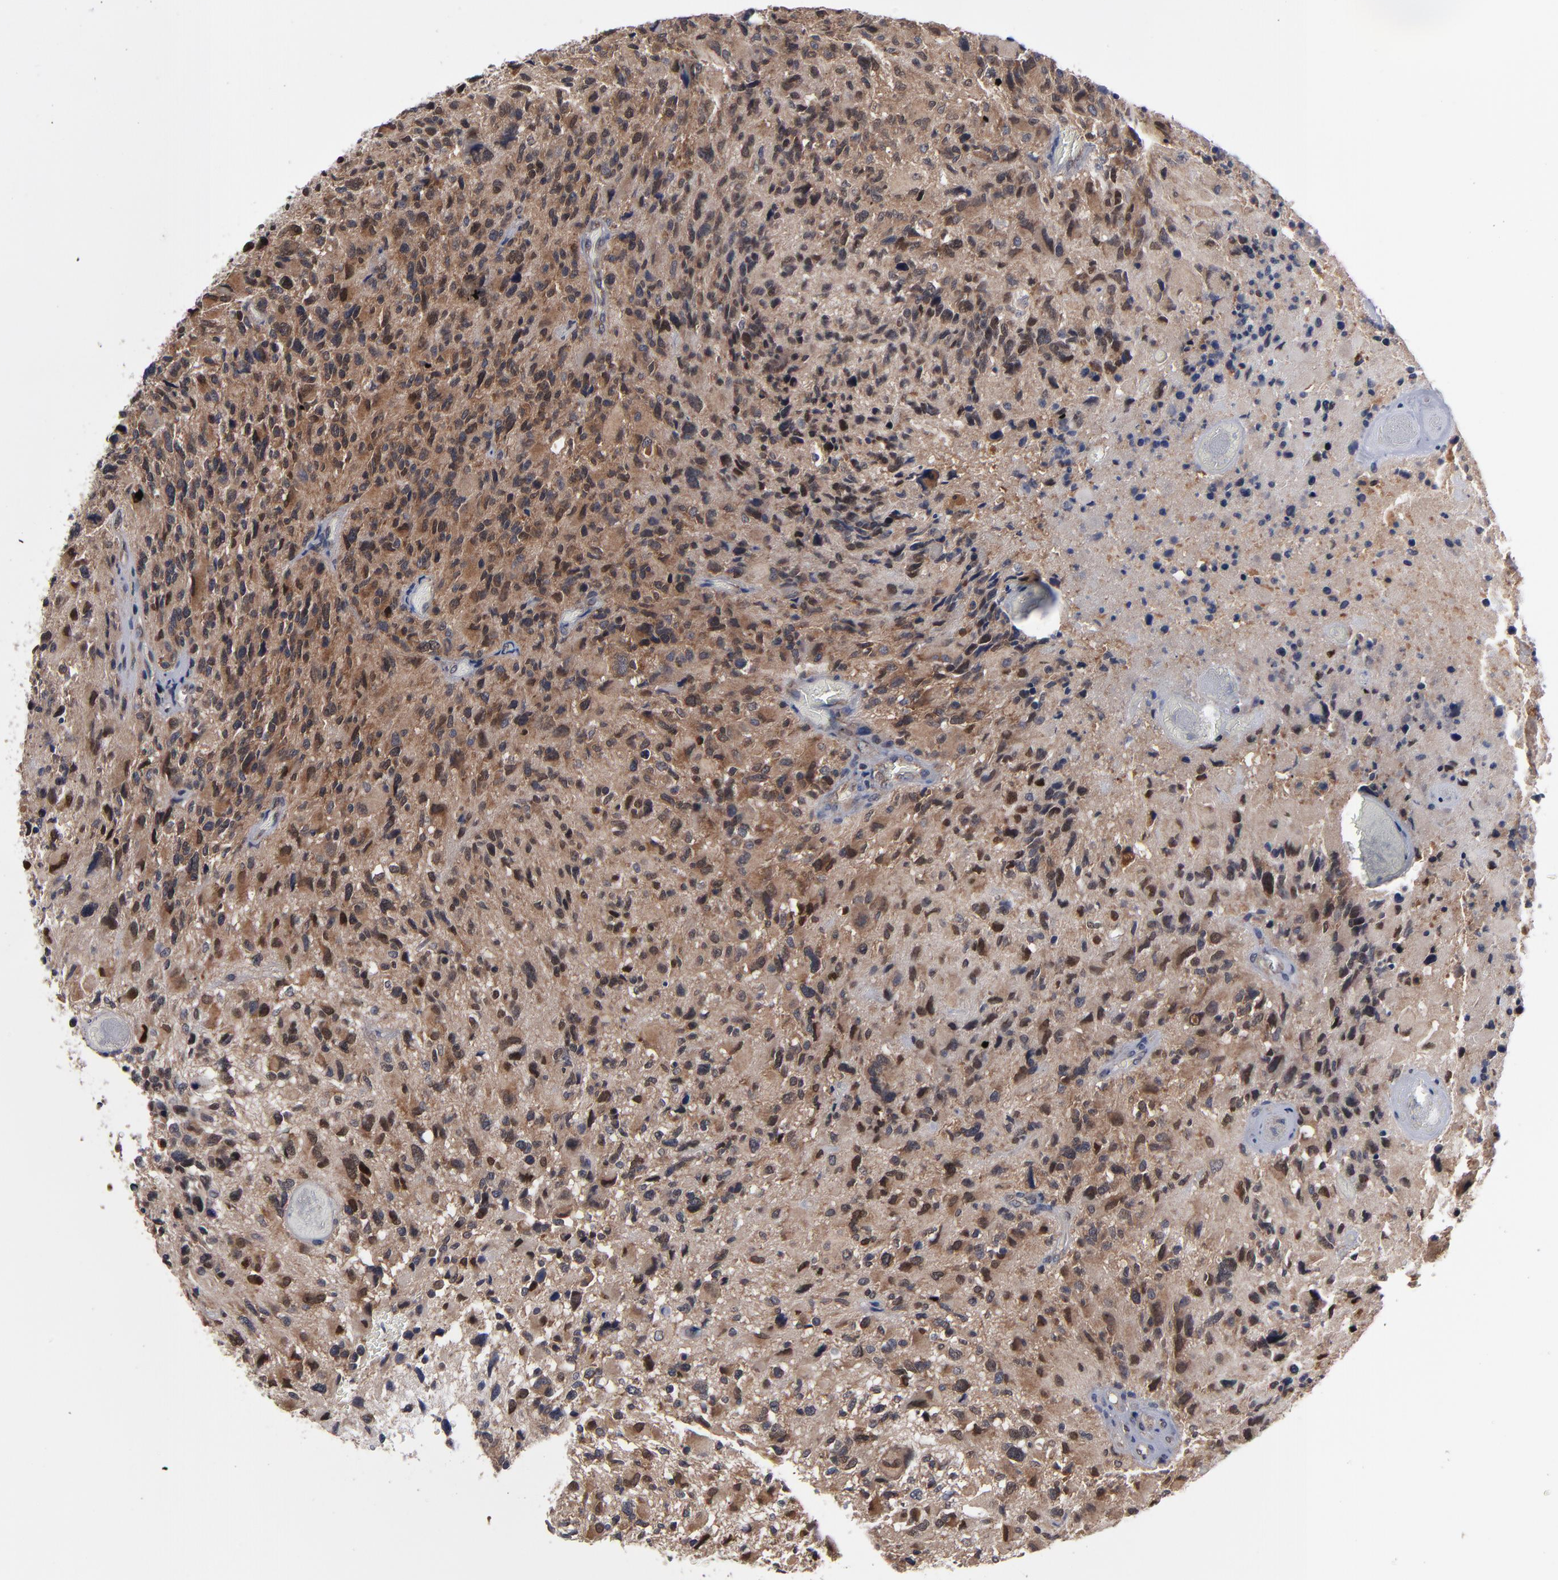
{"staining": {"intensity": "strong", "quantity": ">75%", "location": "cytoplasmic/membranous"}, "tissue": "glioma", "cell_type": "Tumor cells", "image_type": "cancer", "snomed": [{"axis": "morphology", "description": "Glioma, malignant, High grade"}, {"axis": "topography", "description": "Brain"}], "caption": "Immunohistochemical staining of human glioma reveals high levels of strong cytoplasmic/membranous staining in approximately >75% of tumor cells.", "gene": "ALG13", "patient": {"sex": "male", "age": 69}}